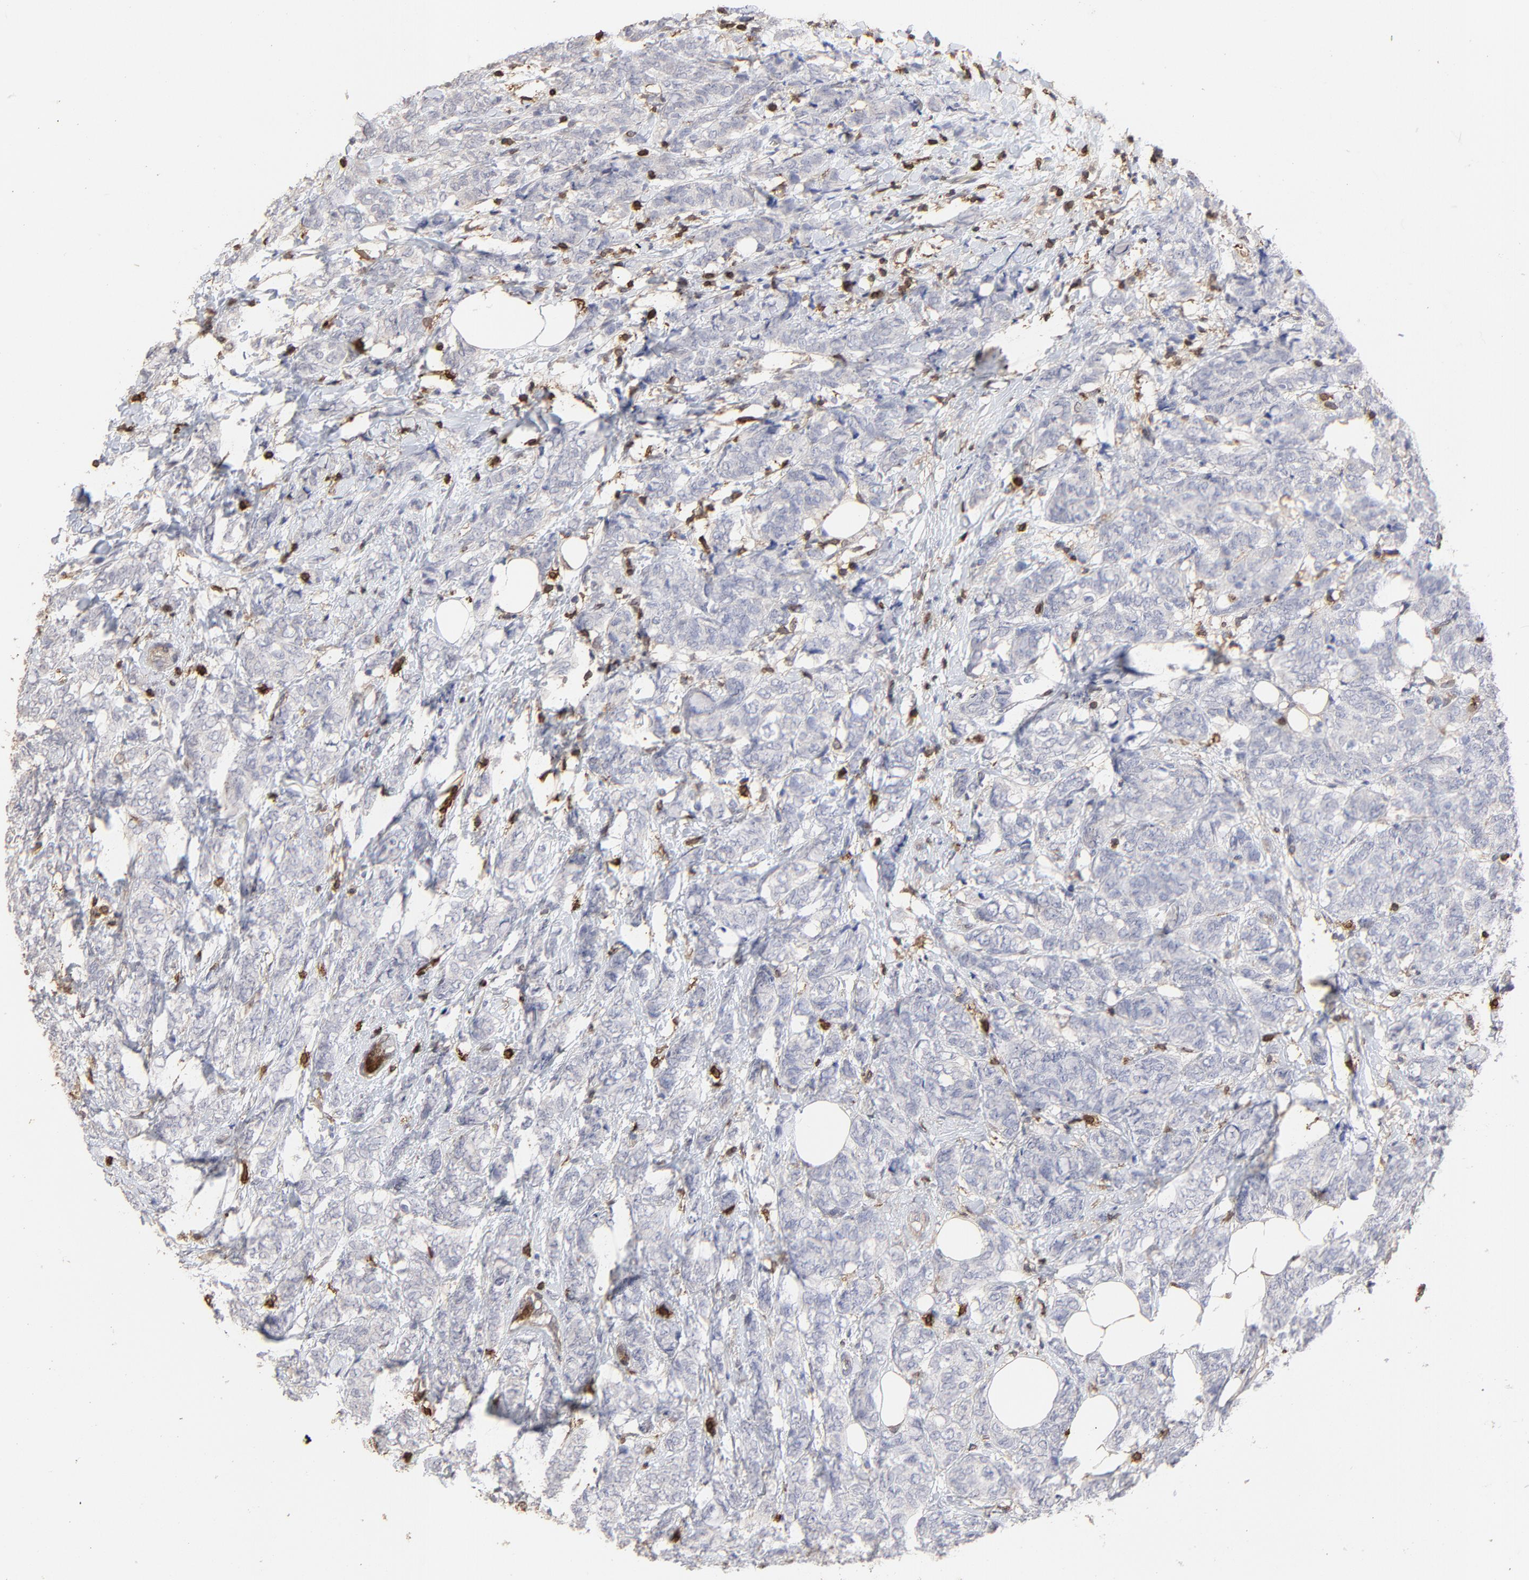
{"staining": {"intensity": "negative", "quantity": "none", "location": "none"}, "tissue": "breast cancer", "cell_type": "Tumor cells", "image_type": "cancer", "snomed": [{"axis": "morphology", "description": "Lobular carcinoma"}, {"axis": "topography", "description": "Breast"}], "caption": "This is an immunohistochemistry (IHC) micrograph of breast cancer. There is no staining in tumor cells.", "gene": "SLC6A14", "patient": {"sex": "female", "age": 60}}